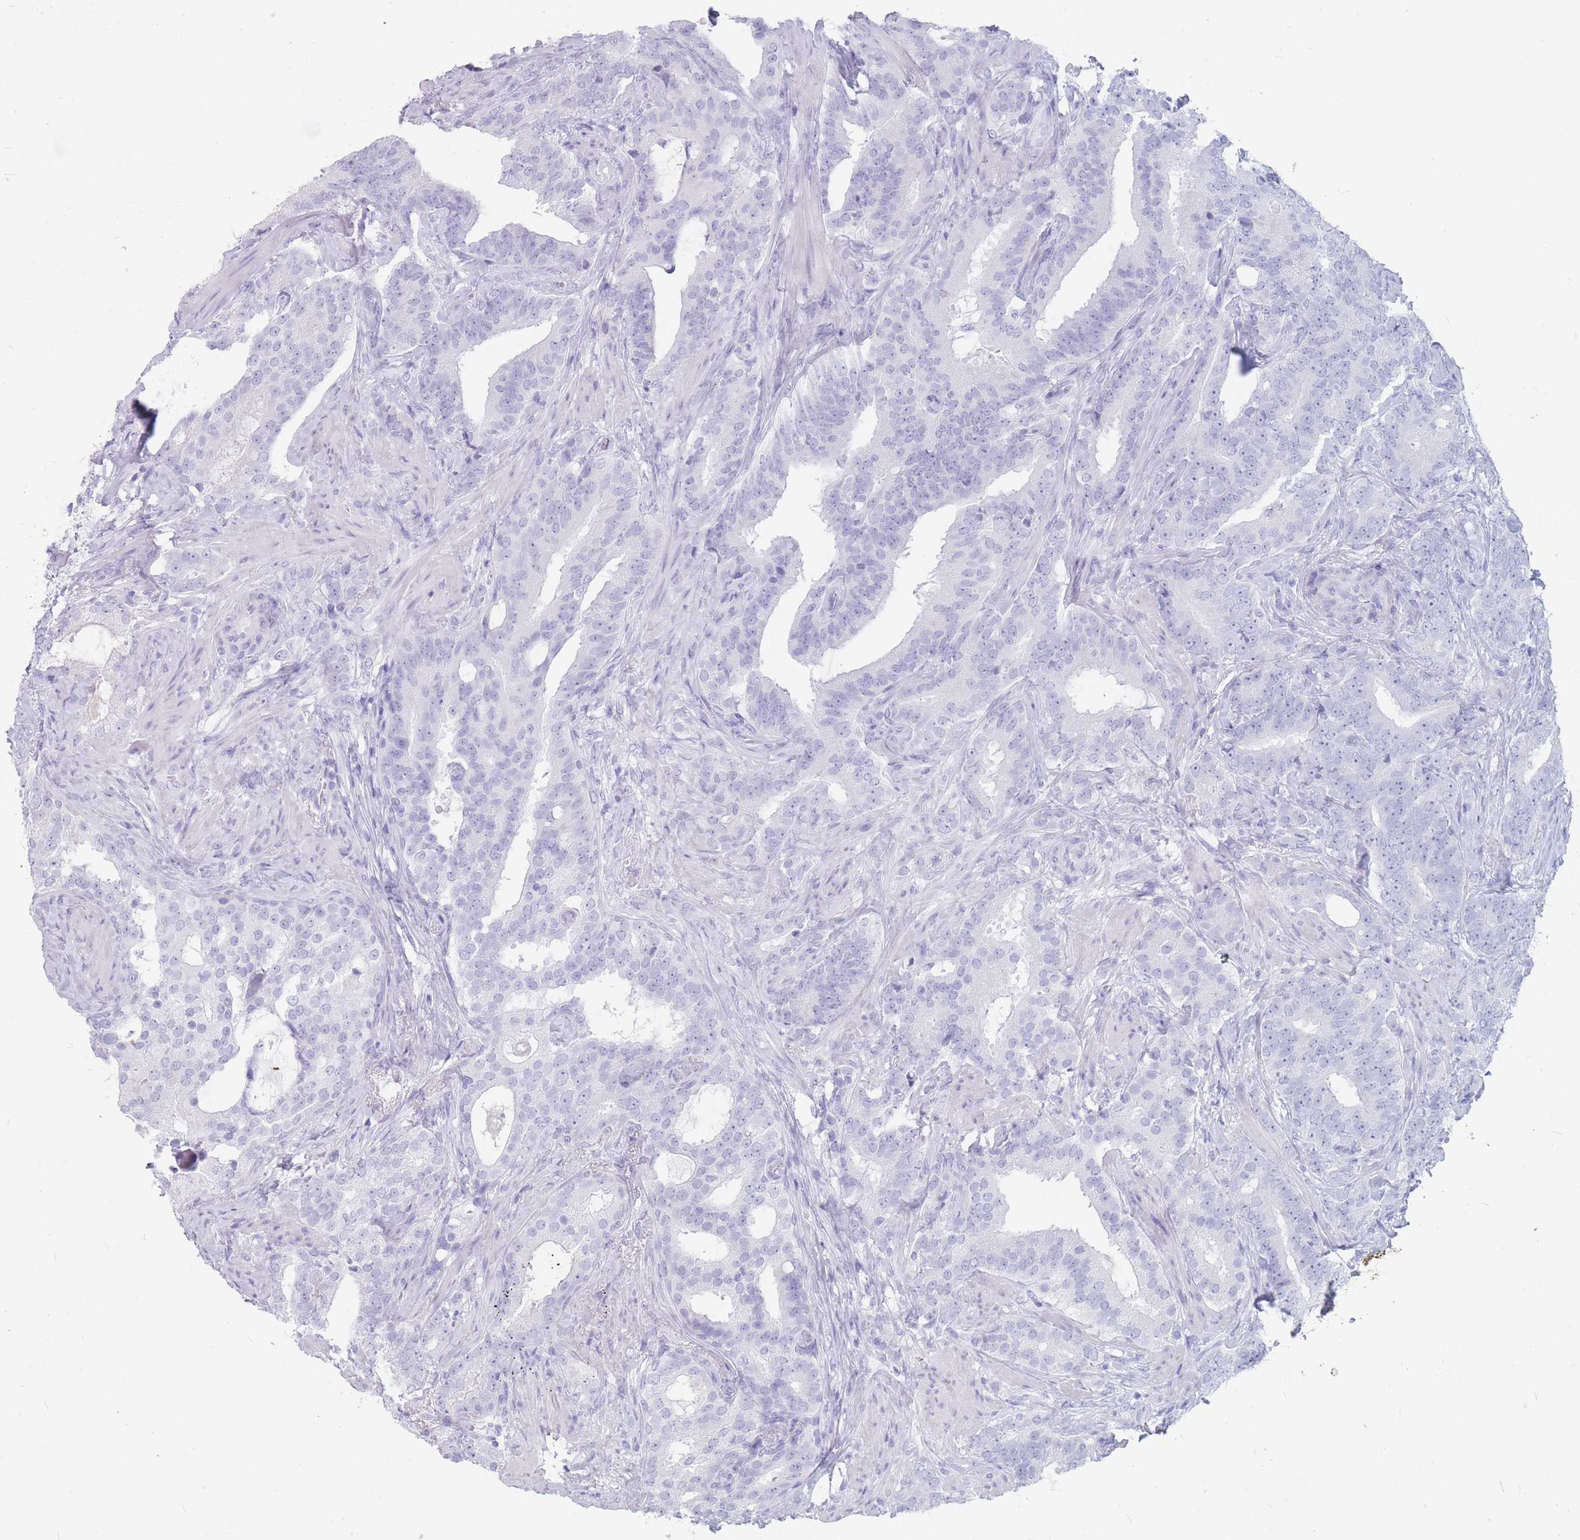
{"staining": {"intensity": "negative", "quantity": "none", "location": "none"}, "tissue": "prostate cancer", "cell_type": "Tumor cells", "image_type": "cancer", "snomed": [{"axis": "morphology", "description": "Adenocarcinoma, High grade"}, {"axis": "topography", "description": "Prostate"}], "caption": "A high-resolution image shows IHC staining of prostate high-grade adenocarcinoma, which demonstrates no significant staining in tumor cells.", "gene": "ST3GAL5", "patient": {"sex": "male", "age": 64}}